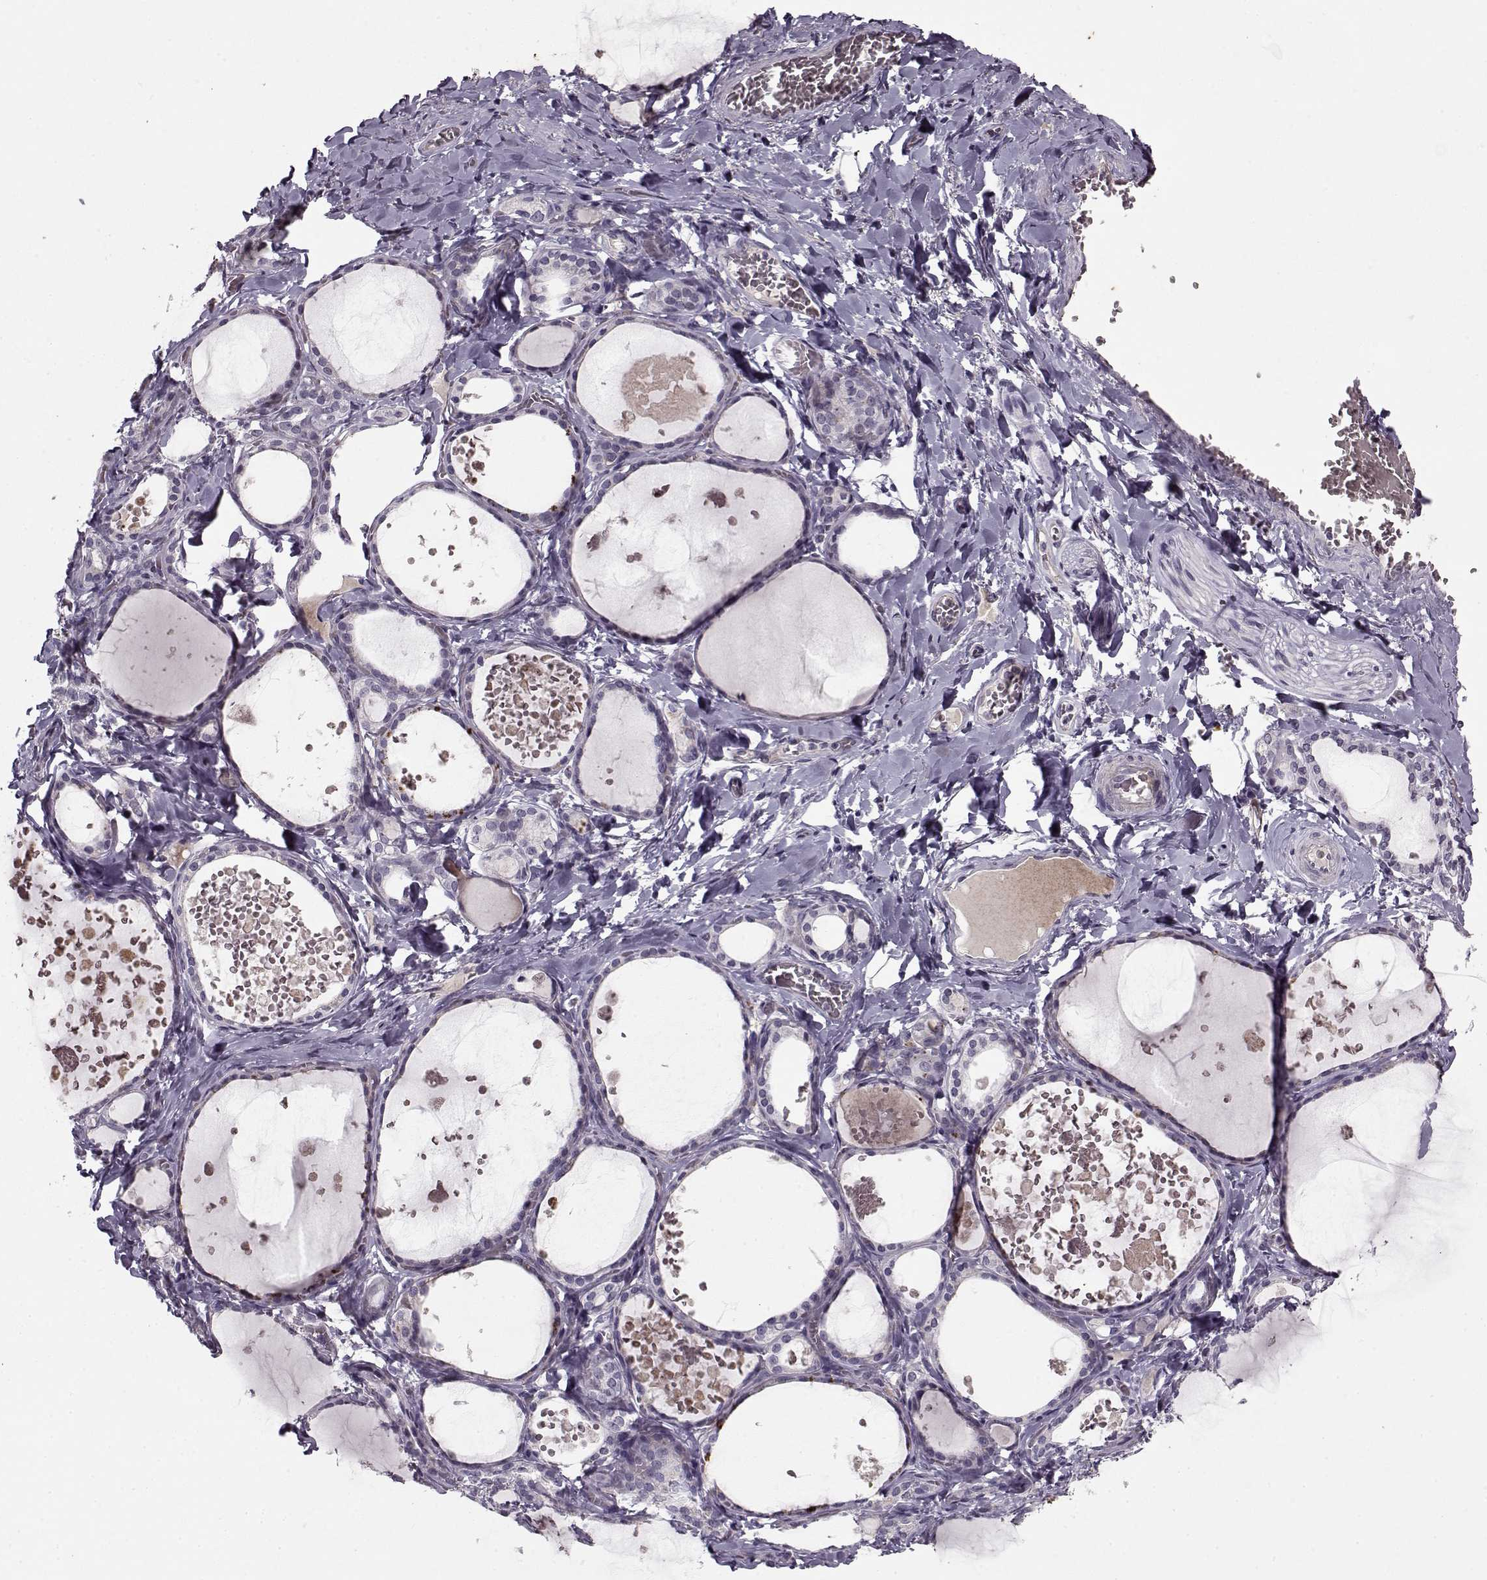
{"staining": {"intensity": "negative", "quantity": "none", "location": "none"}, "tissue": "thyroid gland", "cell_type": "Glandular cells", "image_type": "normal", "snomed": [{"axis": "morphology", "description": "Normal tissue, NOS"}, {"axis": "topography", "description": "Thyroid gland"}], "caption": "An immunohistochemistry histopathology image of normal thyroid gland is shown. There is no staining in glandular cells of thyroid gland.", "gene": "KRT9", "patient": {"sex": "female", "age": 56}}